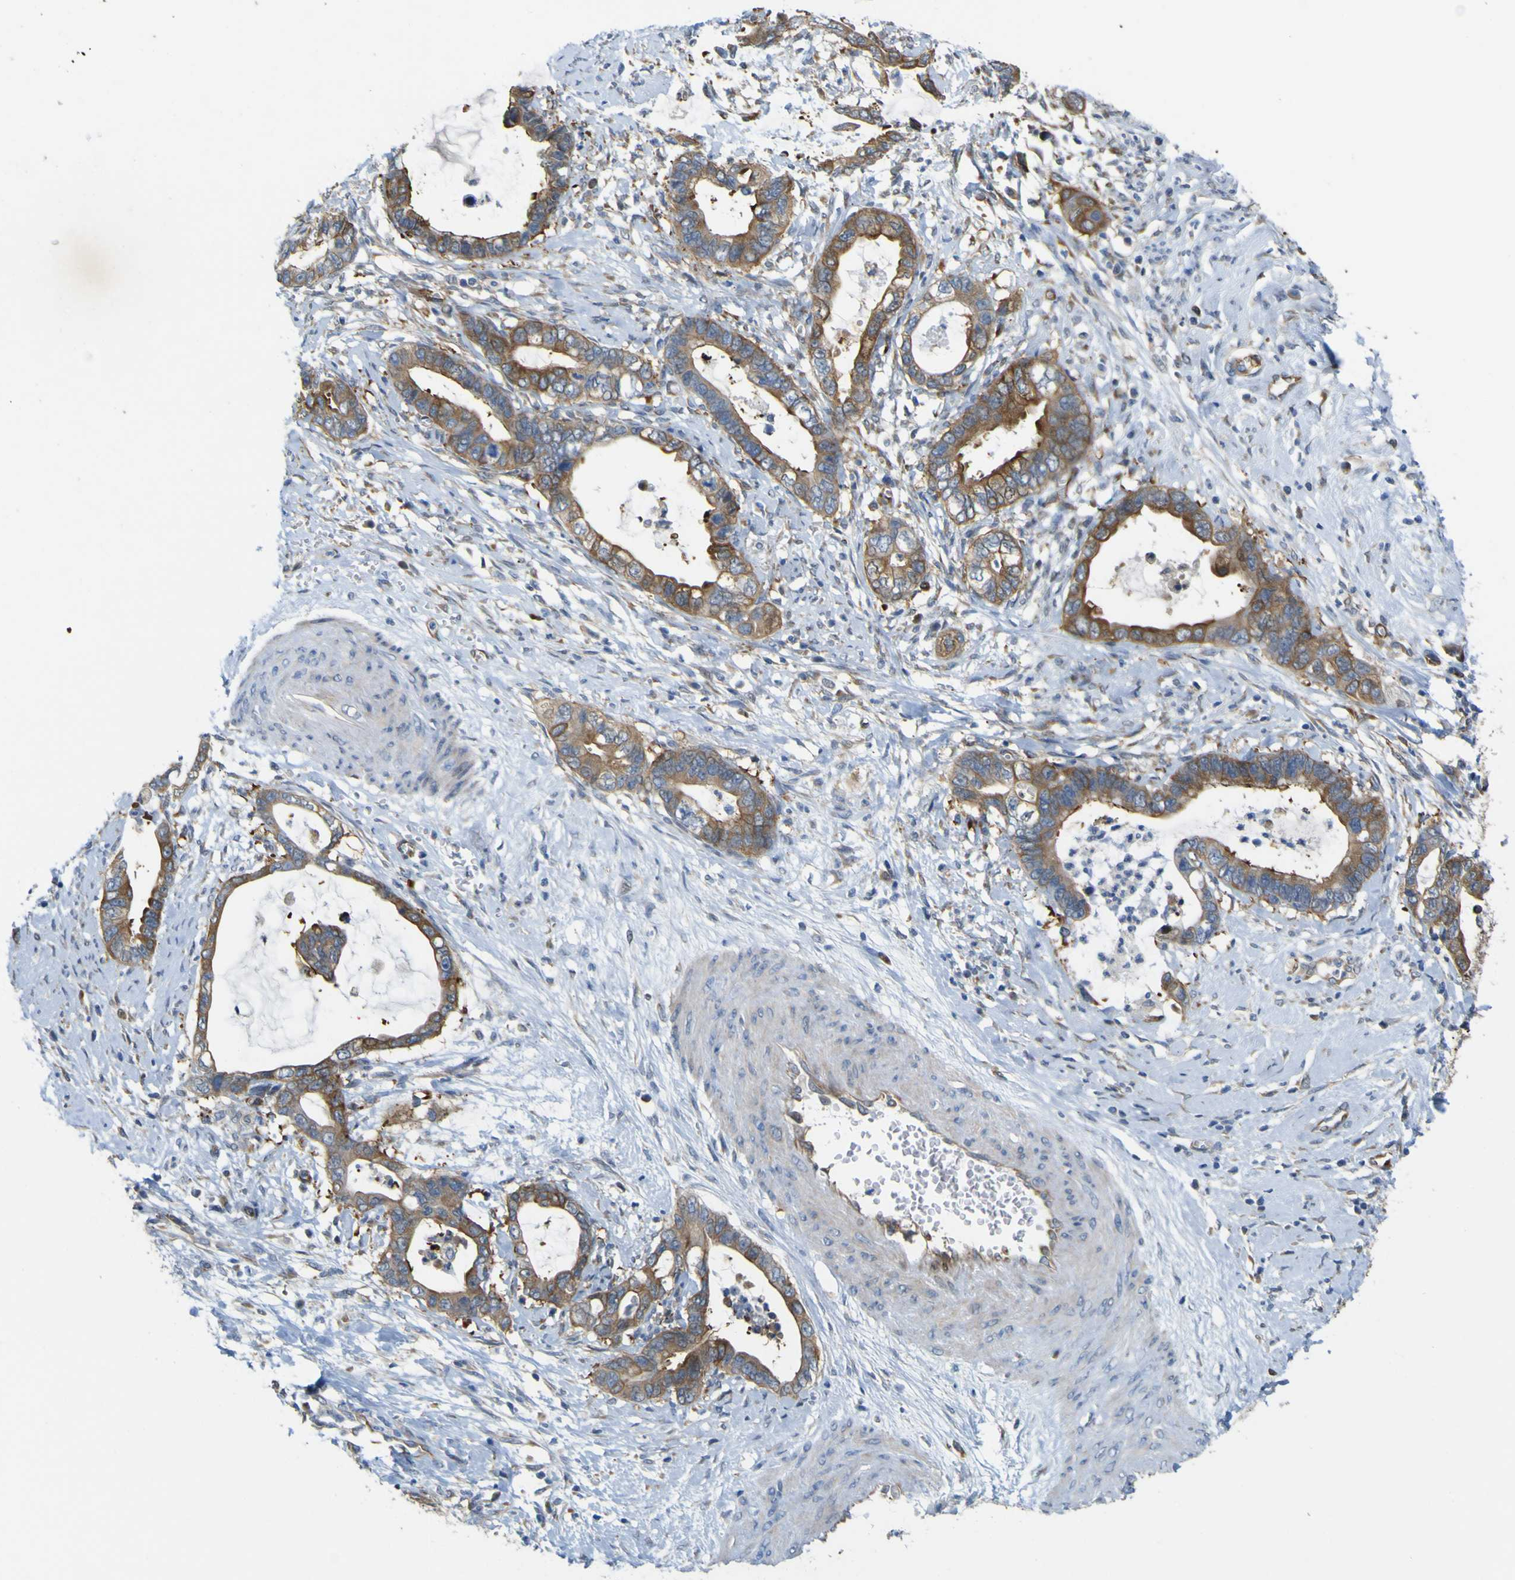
{"staining": {"intensity": "moderate", "quantity": ">75%", "location": "cytoplasmic/membranous"}, "tissue": "cervical cancer", "cell_type": "Tumor cells", "image_type": "cancer", "snomed": [{"axis": "morphology", "description": "Adenocarcinoma, NOS"}, {"axis": "topography", "description": "Cervix"}], "caption": "A medium amount of moderate cytoplasmic/membranous expression is identified in about >75% of tumor cells in adenocarcinoma (cervical) tissue.", "gene": "JPH1", "patient": {"sex": "female", "age": 44}}